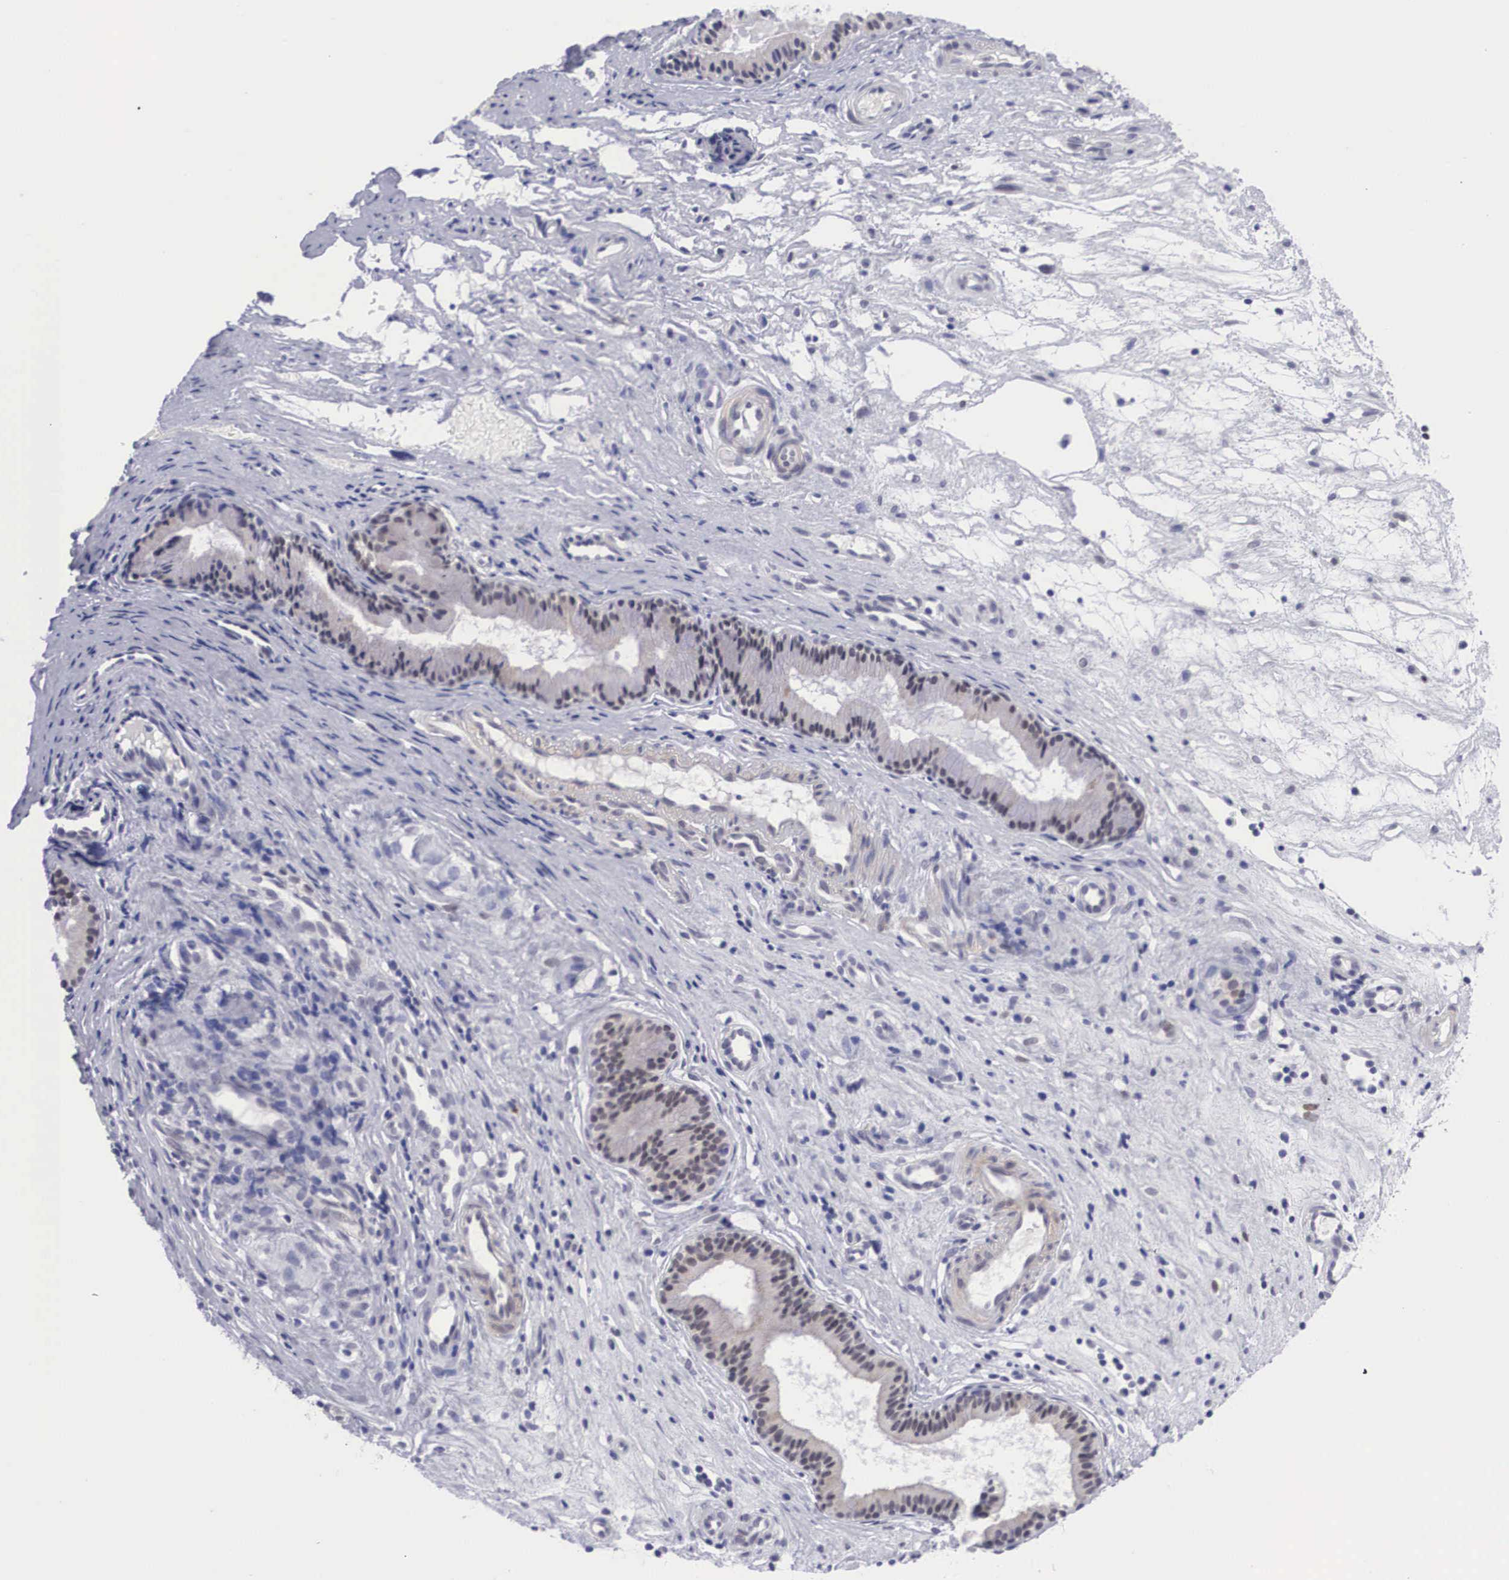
{"staining": {"intensity": "moderate", "quantity": "25%-75%", "location": "cytoplasmic/membranous,nuclear"}, "tissue": "nasopharynx", "cell_type": "Respiratory epithelial cells", "image_type": "normal", "snomed": [{"axis": "morphology", "description": "Normal tissue, NOS"}, {"axis": "topography", "description": "Nasopharynx"}], "caption": "Human nasopharynx stained with a brown dye exhibits moderate cytoplasmic/membranous,nuclear positive expression in about 25%-75% of respiratory epithelial cells.", "gene": "SOX11", "patient": {"sex": "female", "age": 78}}